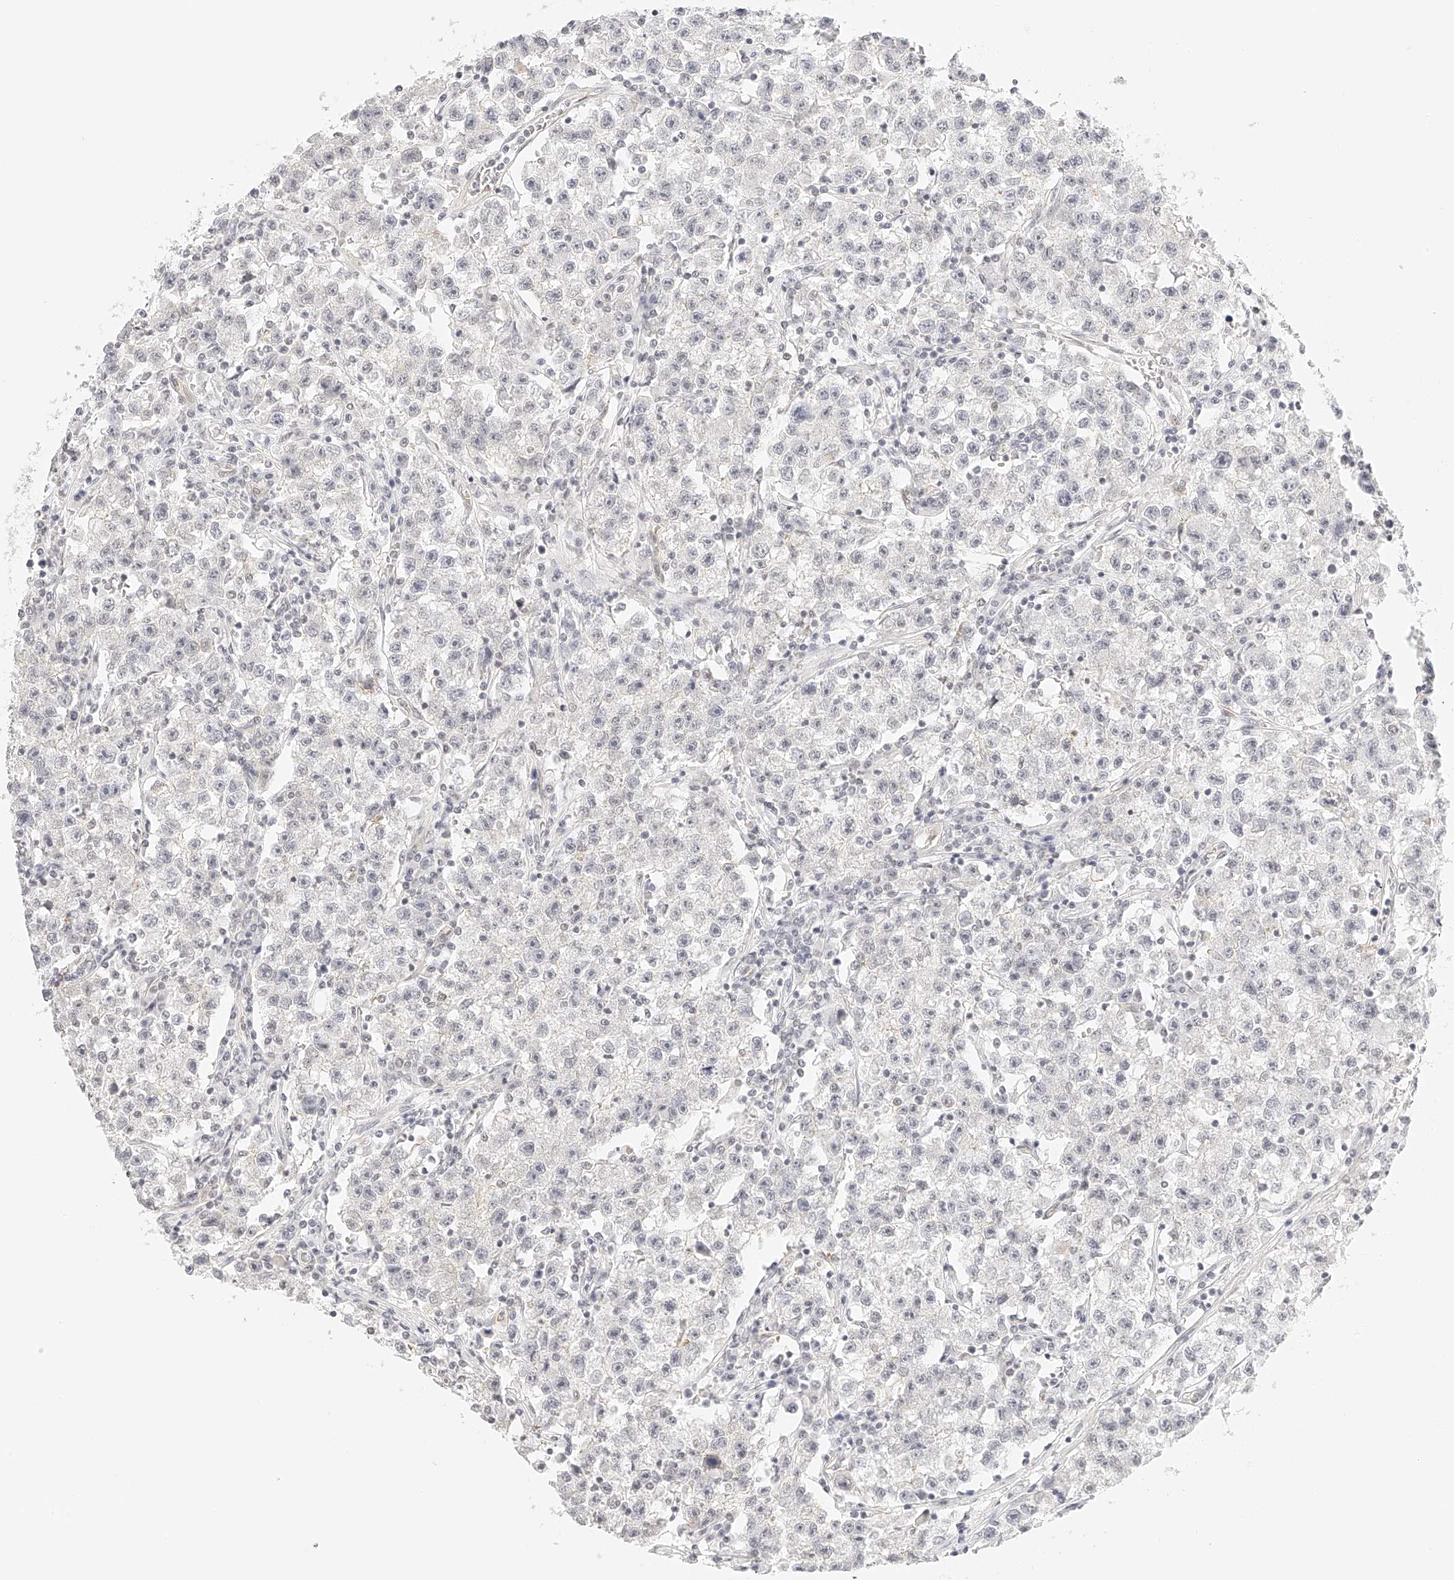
{"staining": {"intensity": "negative", "quantity": "none", "location": "none"}, "tissue": "testis cancer", "cell_type": "Tumor cells", "image_type": "cancer", "snomed": [{"axis": "morphology", "description": "Seminoma, NOS"}, {"axis": "topography", "description": "Testis"}], "caption": "Testis seminoma stained for a protein using immunohistochemistry demonstrates no positivity tumor cells.", "gene": "ZFP69", "patient": {"sex": "male", "age": 22}}